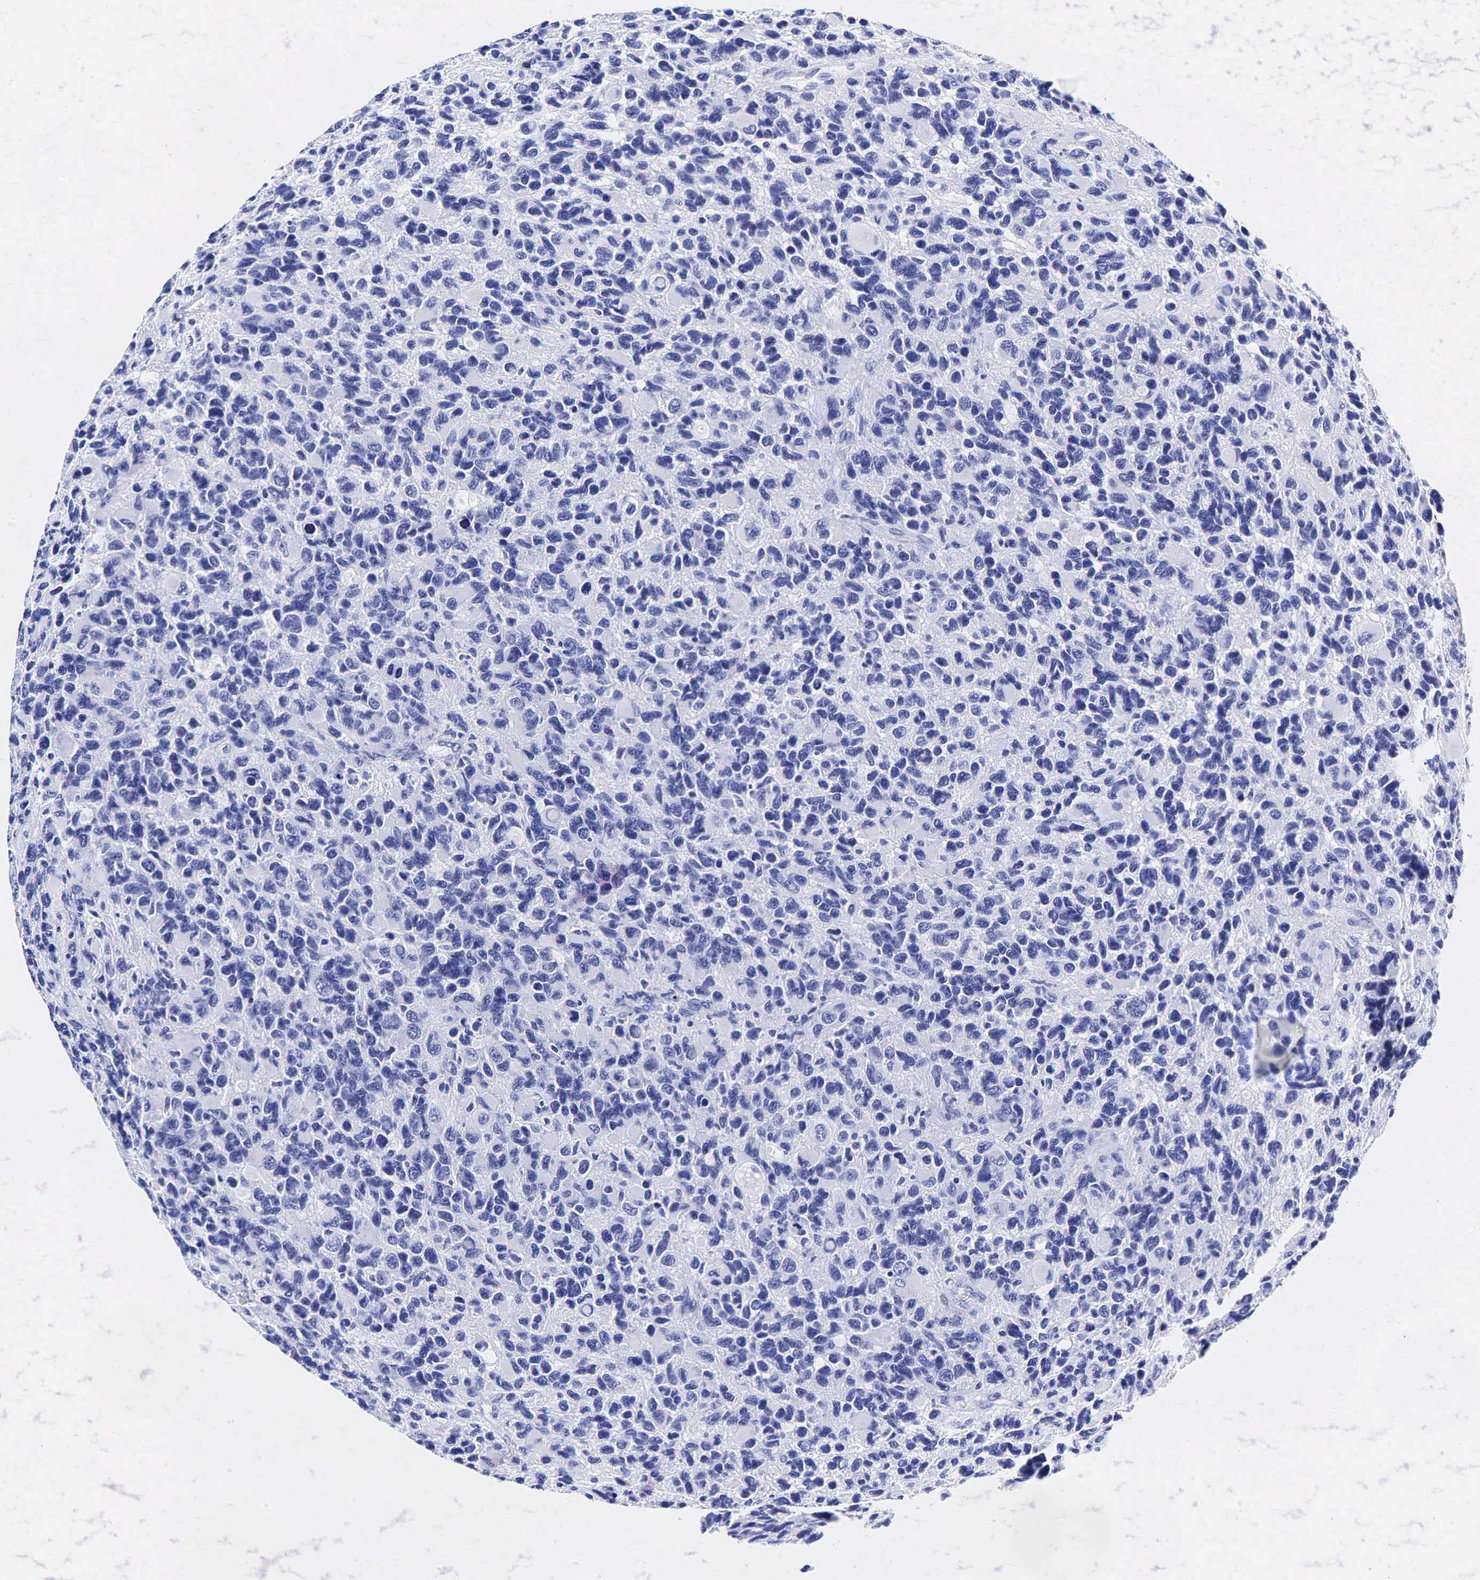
{"staining": {"intensity": "negative", "quantity": "none", "location": "none"}, "tissue": "glioma", "cell_type": "Tumor cells", "image_type": "cancer", "snomed": [{"axis": "morphology", "description": "Glioma, malignant, High grade"}, {"axis": "topography", "description": "Brain"}], "caption": "Immunohistochemistry image of neoplastic tissue: human glioma stained with DAB reveals no significant protein positivity in tumor cells.", "gene": "GCG", "patient": {"sex": "male", "age": 77}}